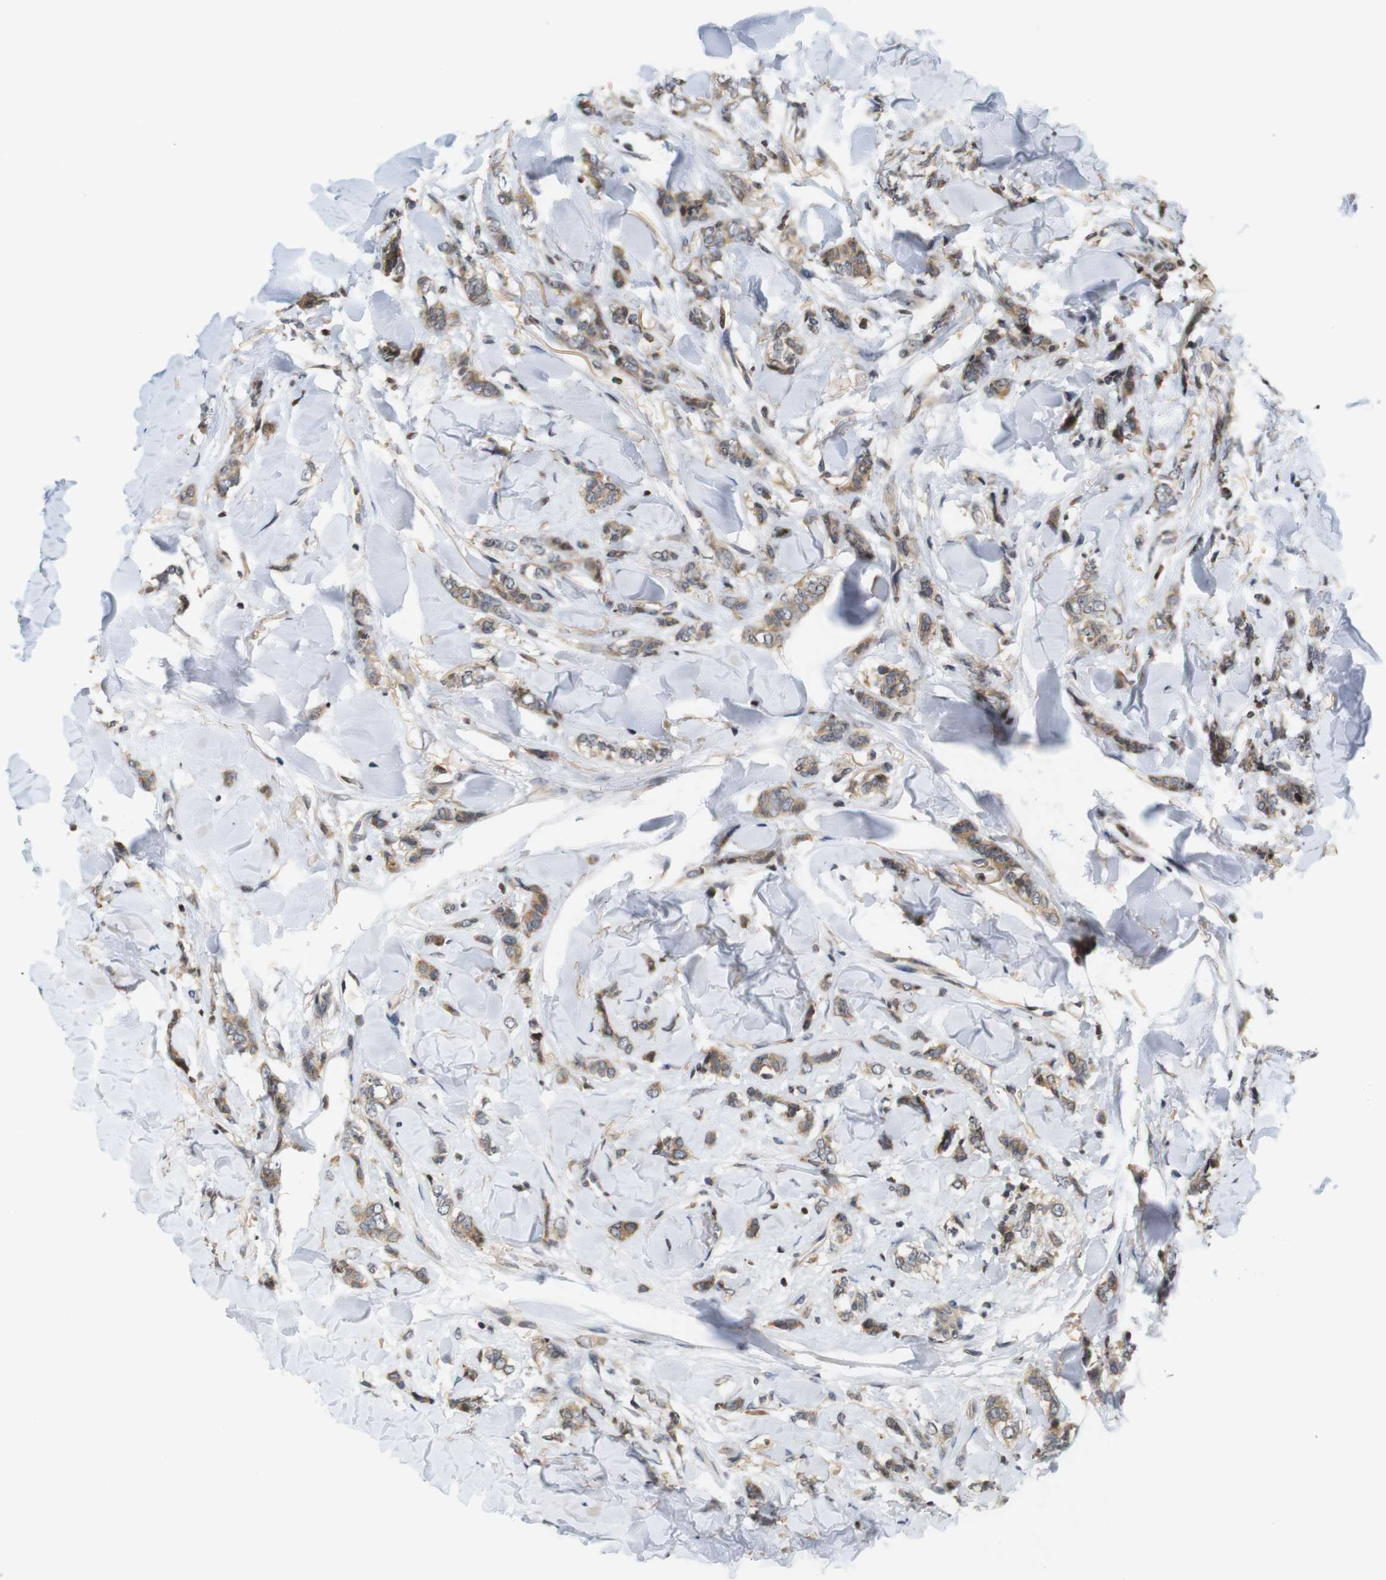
{"staining": {"intensity": "moderate", "quantity": ">75%", "location": "cytoplasmic/membranous"}, "tissue": "breast cancer", "cell_type": "Tumor cells", "image_type": "cancer", "snomed": [{"axis": "morphology", "description": "Lobular carcinoma"}, {"axis": "topography", "description": "Skin"}, {"axis": "topography", "description": "Breast"}], "caption": "High-power microscopy captured an immunohistochemistry histopathology image of breast cancer (lobular carcinoma), revealing moderate cytoplasmic/membranous expression in about >75% of tumor cells.", "gene": "MBD1", "patient": {"sex": "female", "age": 46}}